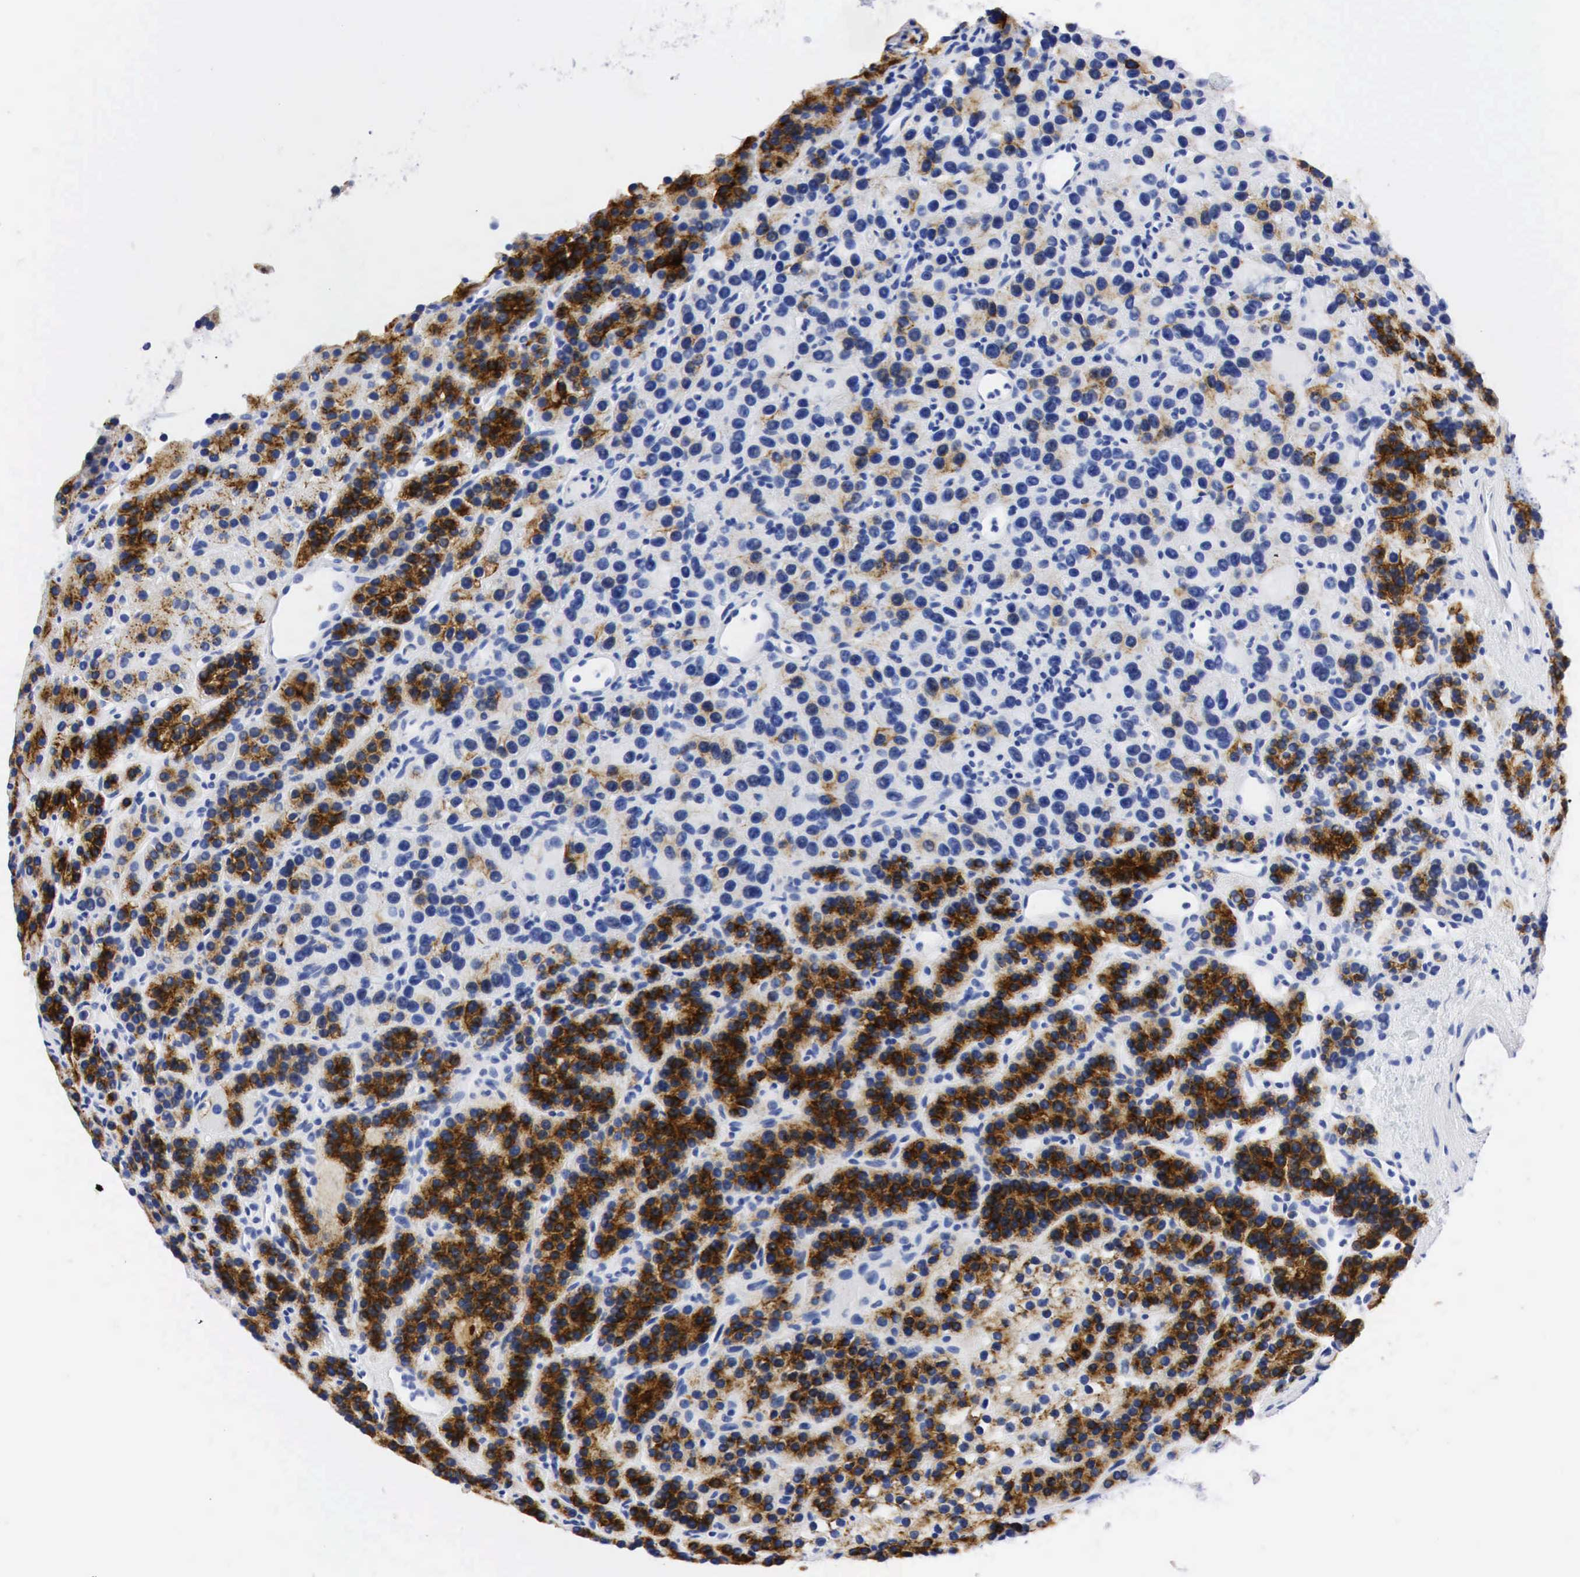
{"staining": {"intensity": "strong", "quantity": ">75%", "location": "cytoplasmic/membranous"}, "tissue": "parathyroid gland", "cell_type": "Glandular cells", "image_type": "normal", "snomed": [{"axis": "morphology", "description": "Normal tissue, NOS"}, {"axis": "topography", "description": "Parathyroid gland"}], "caption": "This photomicrograph exhibits normal parathyroid gland stained with immunohistochemistry (IHC) to label a protein in brown. The cytoplasmic/membranous of glandular cells show strong positivity for the protein. Nuclei are counter-stained blue.", "gene": "PTH", "patient": {"sex": "female", "age": 64}}